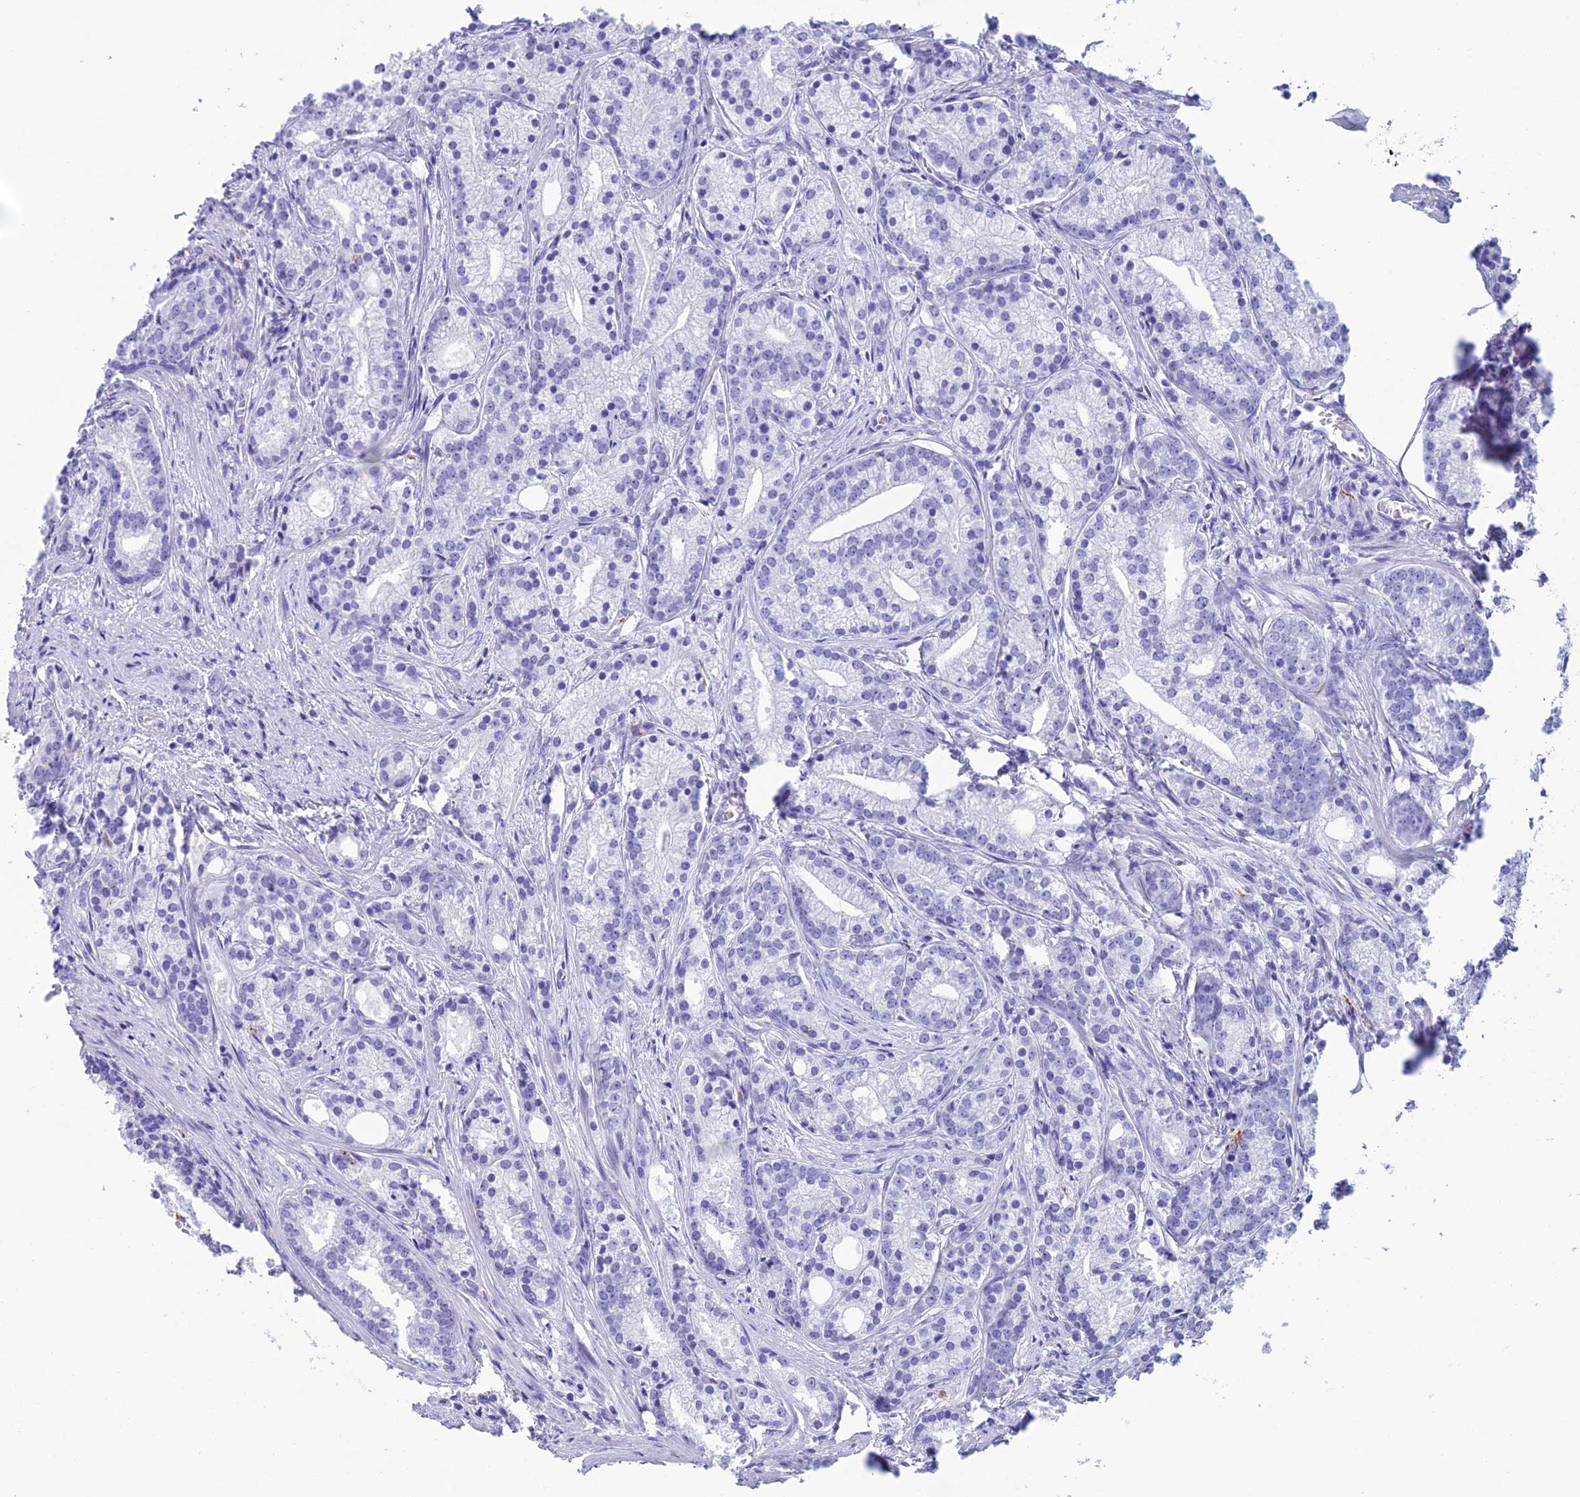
{"staining": {"intensity": "negative", "quantity": "none", "location": "none"}, "tissue": "prostate cancer", "cell_type": "Tumor cells", "image_type": "cancer", "snomed": [{"axis": "morphology", "description": "Adenocarcinoma, Low grade"}, {"axis": "topography", "description": "Prostate"}], "caption": "Tumor cells show no significant staining in prostate adenocarcinoma (low-grade).", "gene": "TRAM1L1", "patient": {"sex": "male", "age": 71}}